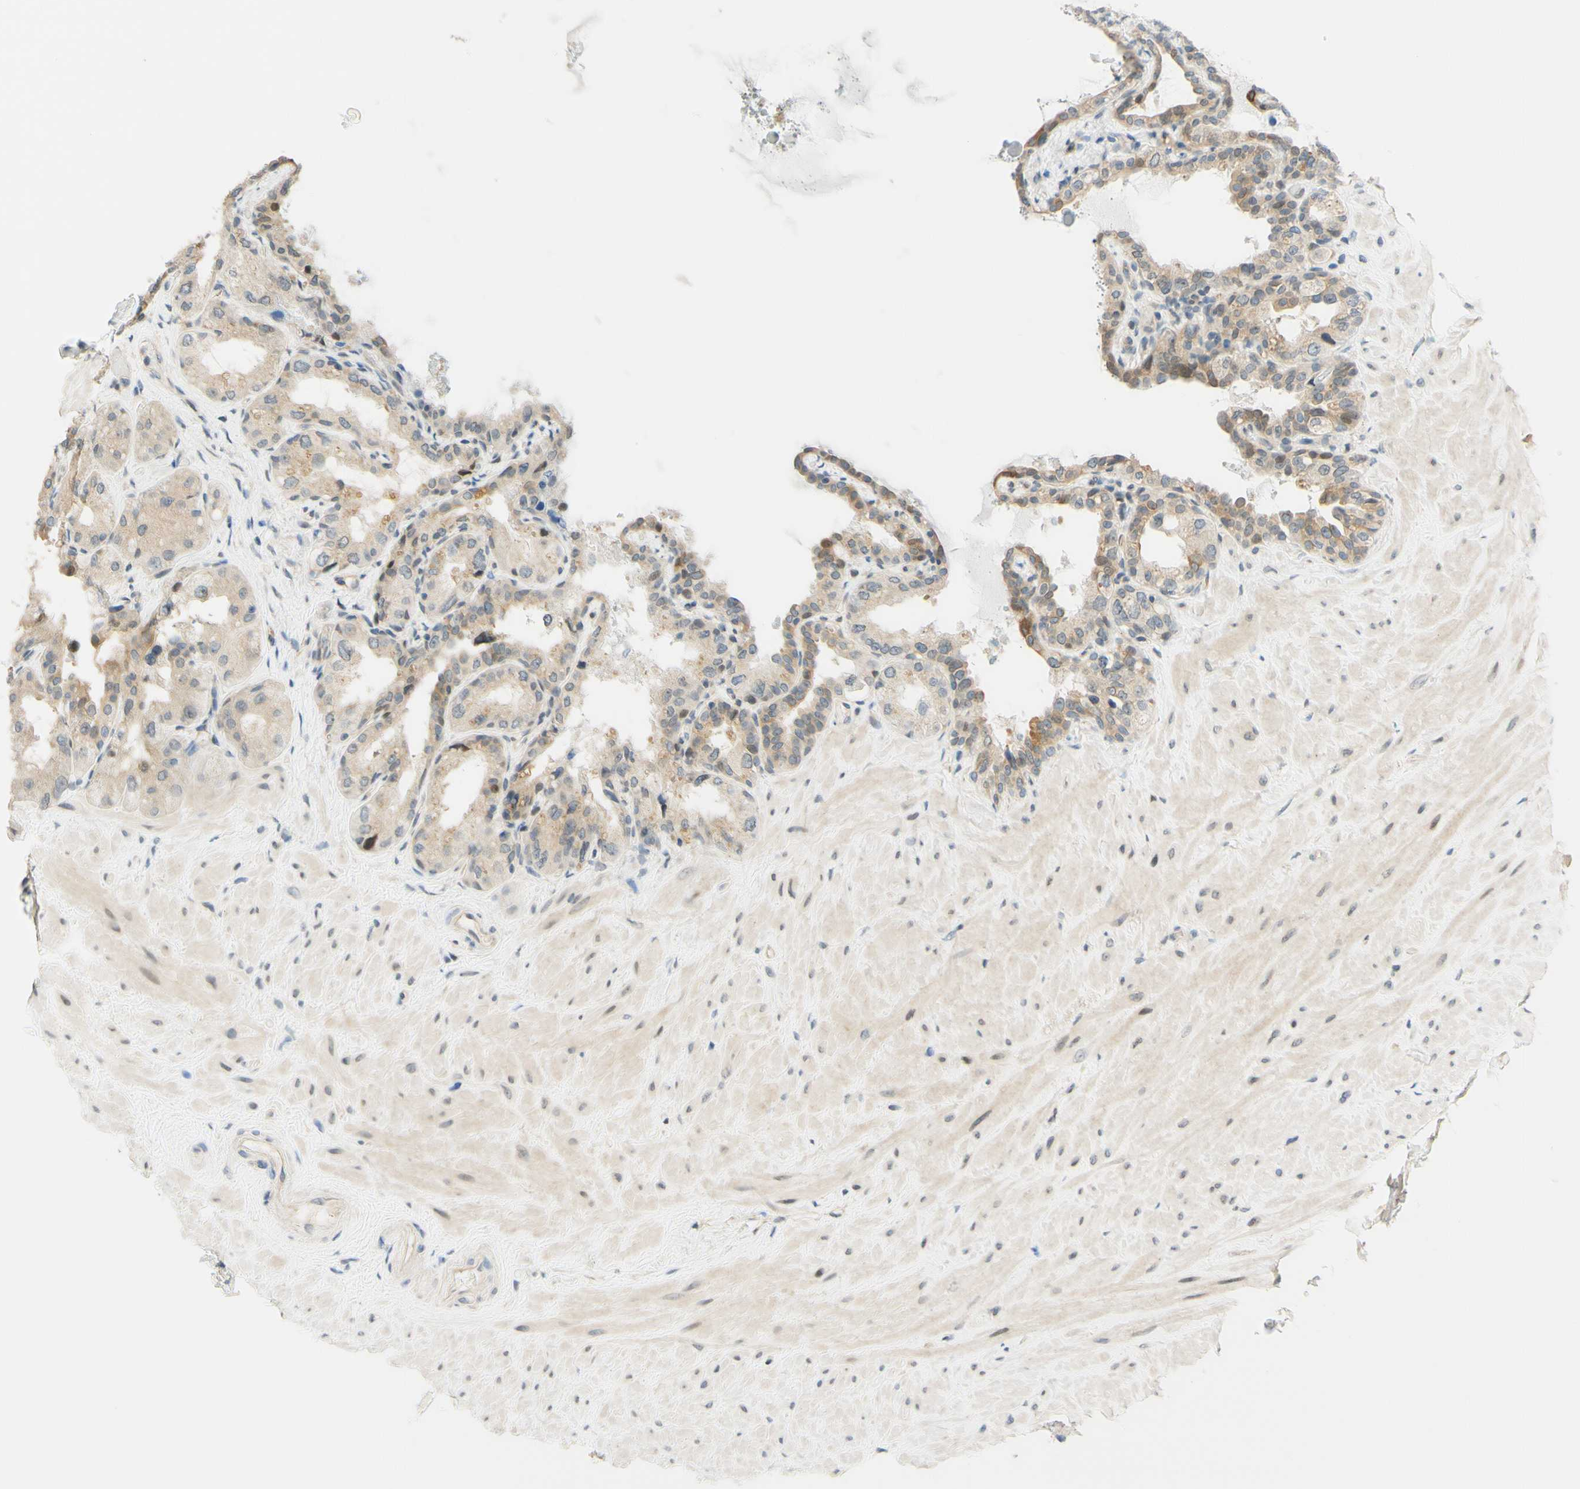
{"staining": {"intensity": "weak", "quantity": ">75%", "location": "cytoplasmic/membranous"}, "tissue": "seminal vesicle", "cell_type": "Glandular cells", "image_type": "normal", "snomed": [{"axis": "morphology", "description": "Normal tissue, NOS"}, {"axis": "topography", "description": "Seminal veicle"}], "caption": "Immunohistochemistry micrograph of normal human seminal vesicle stained for a protein (brown), which shows low levels of weak cytoplasmic/membranous staining in approximately >75% of glandular cells.", "gene": "C2CD2L", "patient": {"sex": "male", "age": 68}}